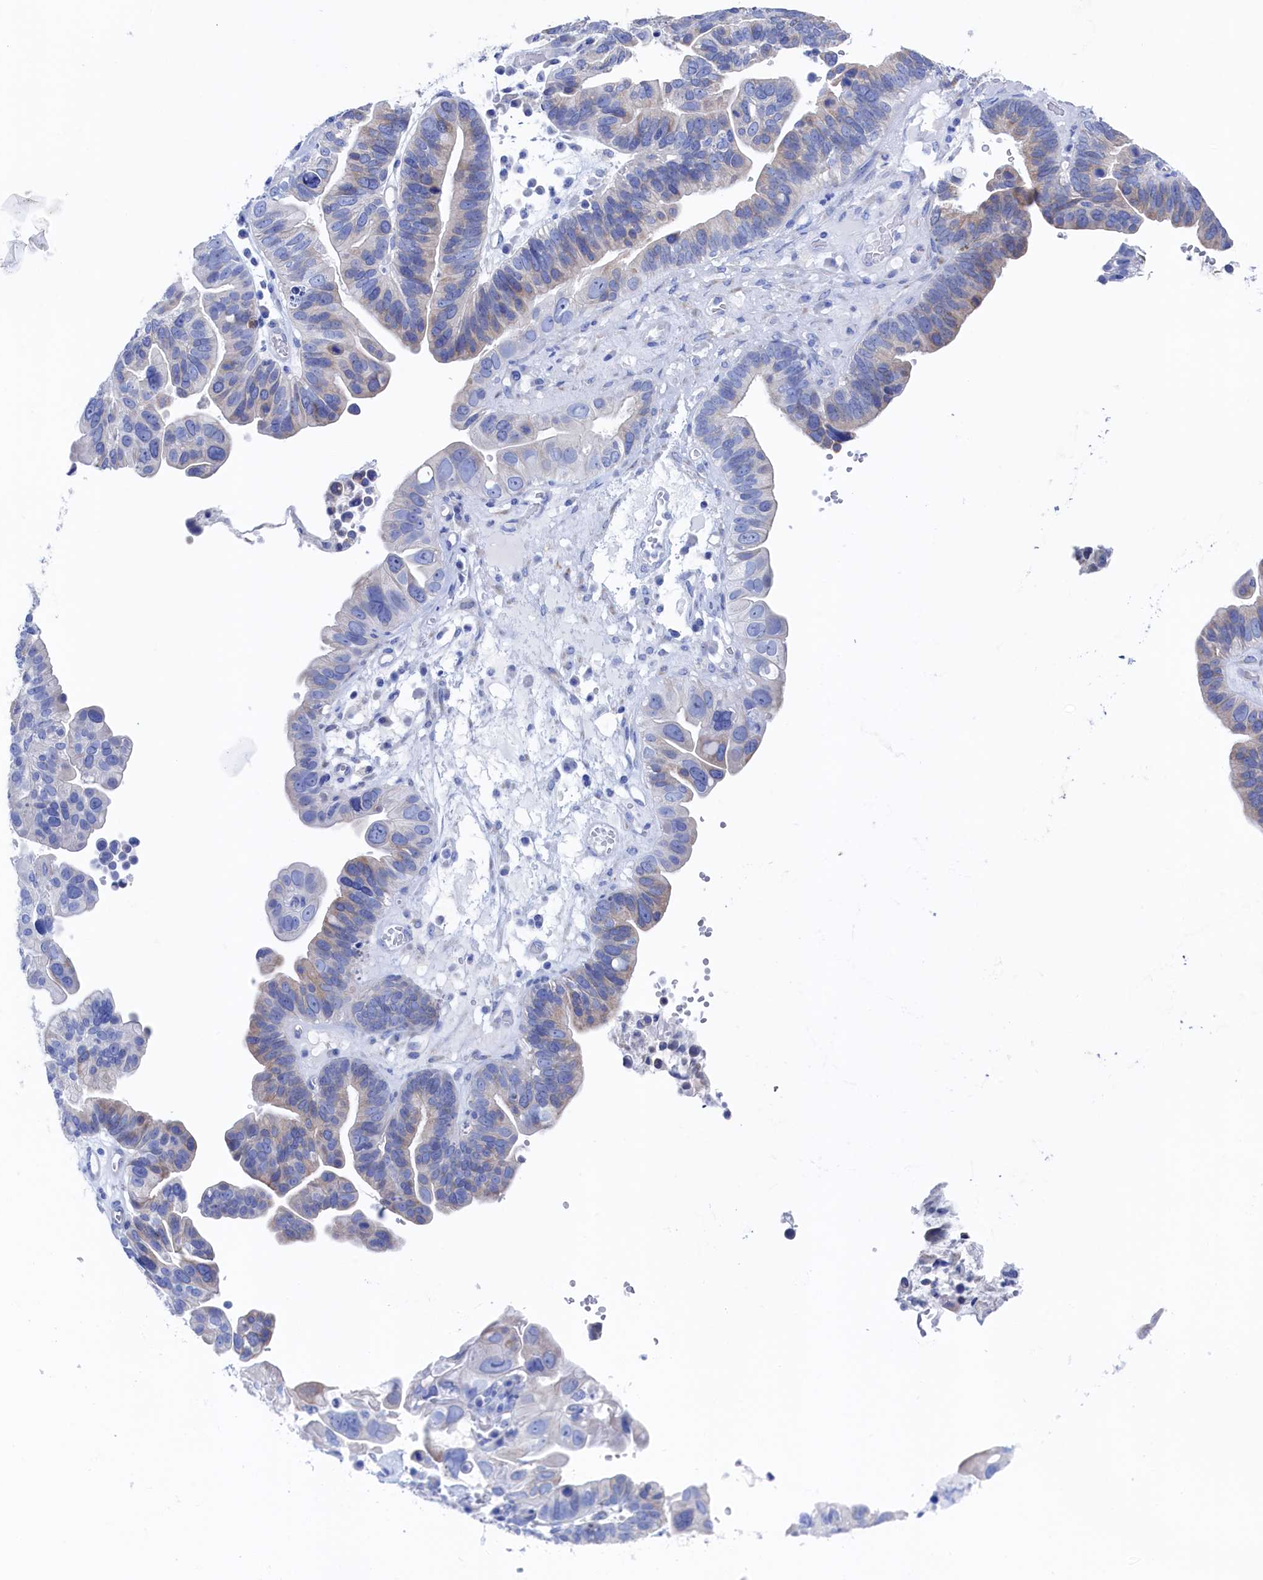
{"staining": {"intensity": "weak", "quantity": "<25%", "location": "cytoplasmic/membranous"}, "tissue": "ovarian cancer", "cell_type": "Tumor cells", "image_type": "cancer", "snomed": [{"axis": "morphology", "description": "Cystadenocarcinoma, serous, NOS"}, {"axis": "topography", "description": "Ovary"}], "caption": "The immunohistochemistry histopathology image has no significant expression in tumor cells of serous cystadenocarcinoma (ovarian) tissue.", "gene": "TMOD2", "patient": {"sex": "female", "age": 56}}